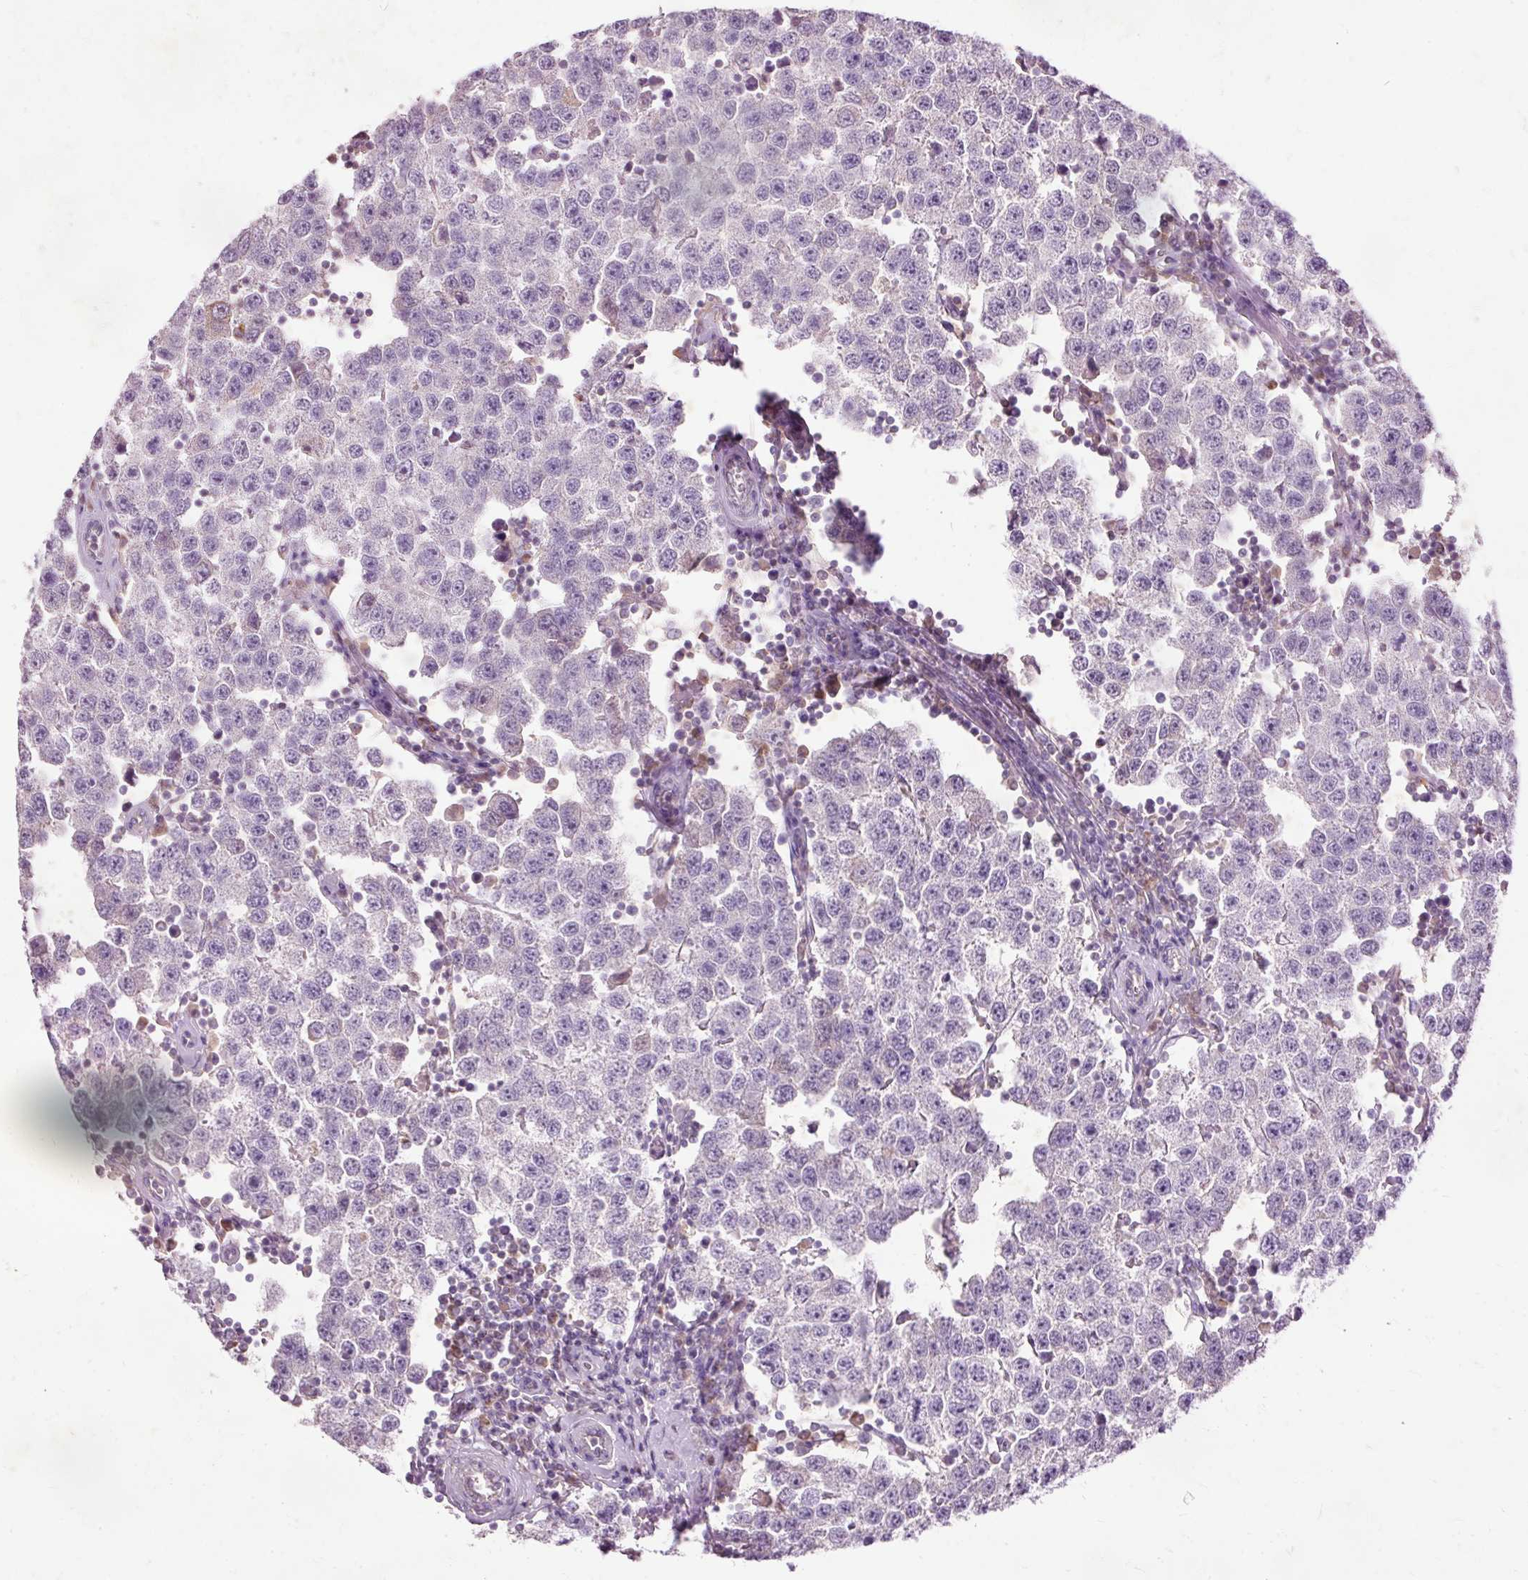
{"staining": {"intensity": "negative", "quantity": "none", "location": "none"}, "tissue": "testis cancer", "cell_type": "Tumor cells", "image_type": "cancer", "snomed": [{"axis": "morphology", "description": "Seminoma, NOS"}, {"axis": "topography", "description": "Testis"}], "caption": "High power microscopy histopathology image of an IHC histopathology image of testis seminoma, revealing no significant staining in tumor cells.", "gene": "PRDX5", "patient": {"sex": "male", "age": 34}}